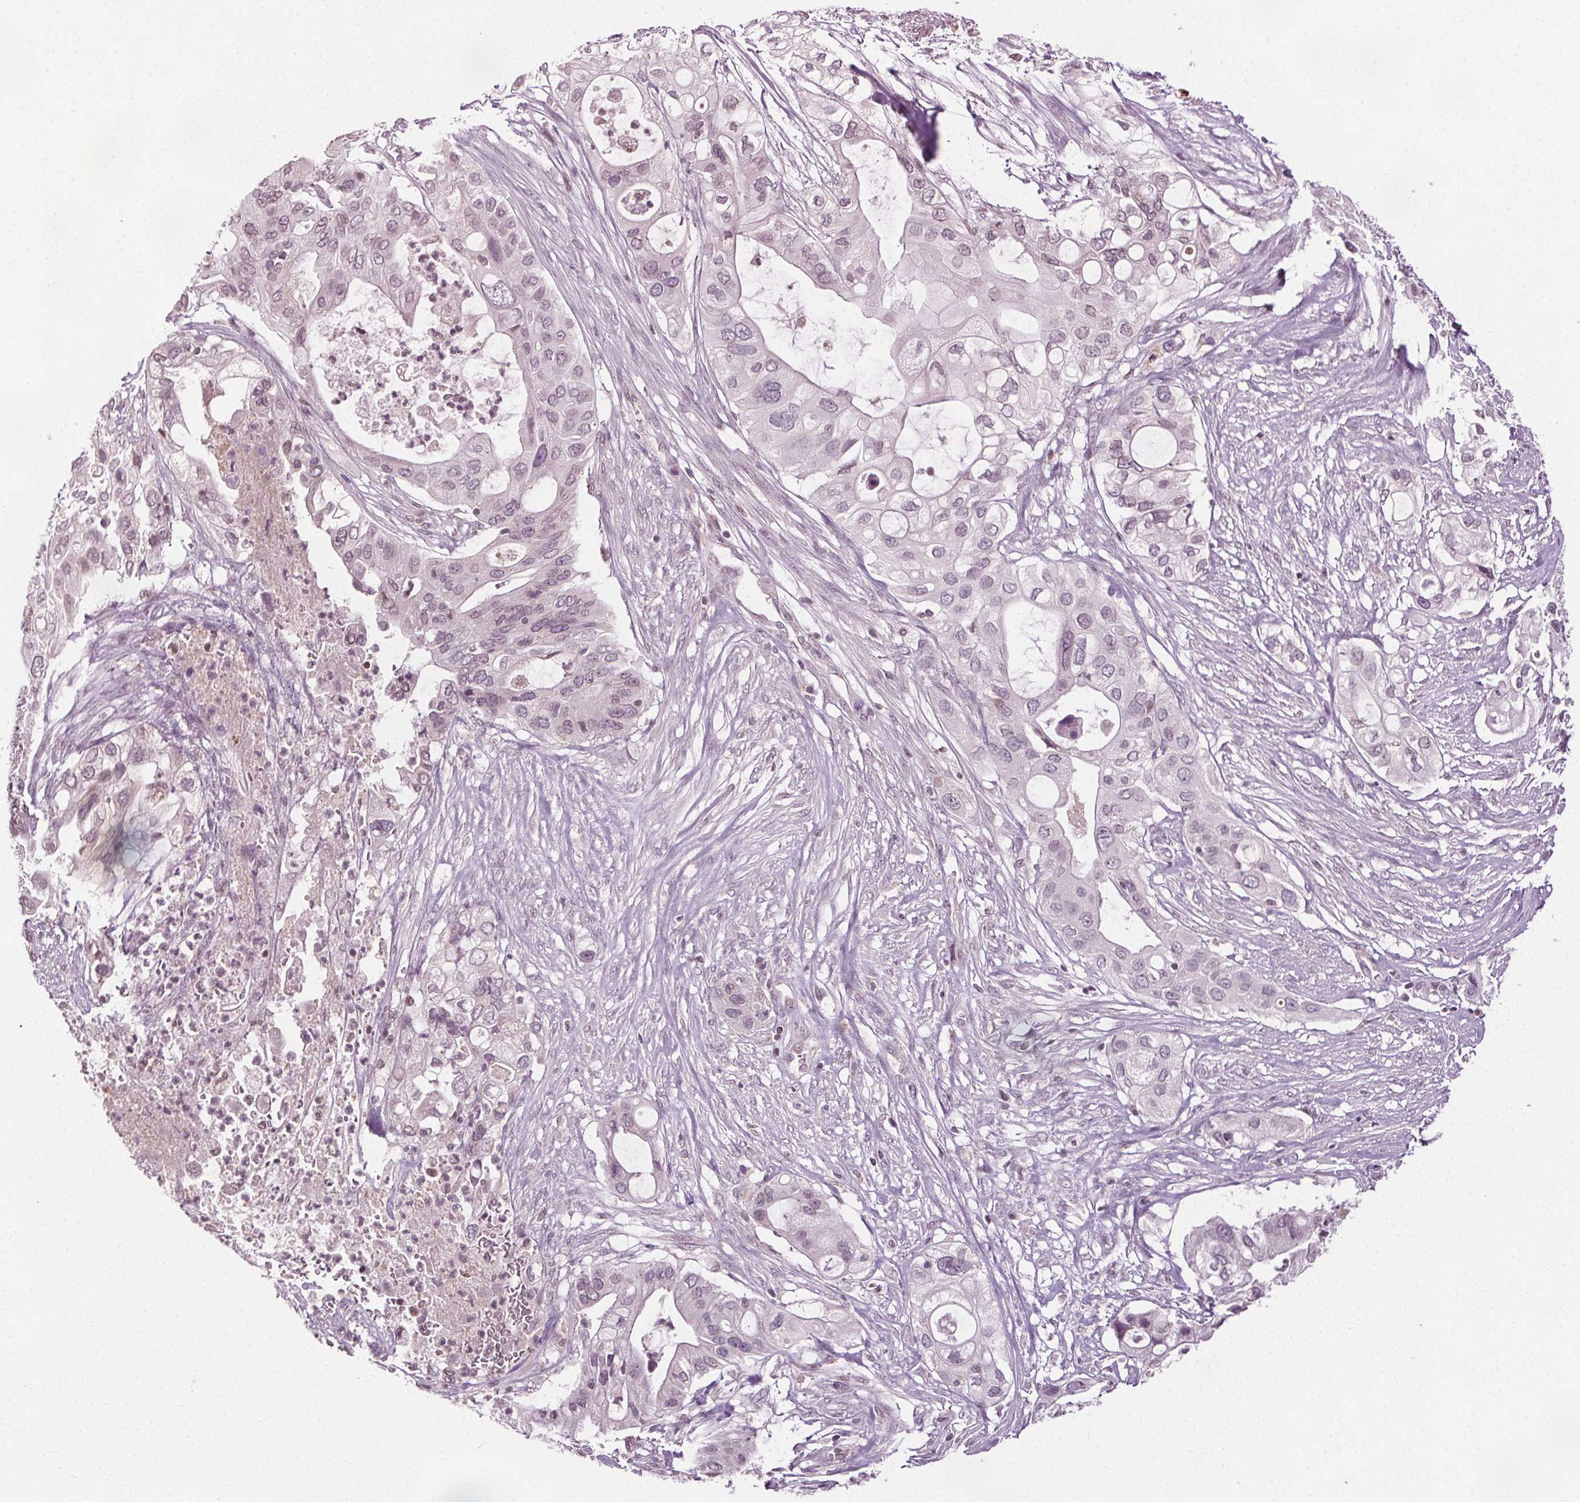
{"staining": {"intensity": "weak", "quantity": "<25%", "location": "nuclear"}, "tissue": "pancreatic cancer", "cell_type": "Tumor cells", "image_type": "cancer", "snomed": [{"axis": "morphology", "description": "Adenocarcinoma, NOS"}, {"axis": "topography", "description": "Pancreas"}], "caption": "Photomicrograph shows no protein staining in tumor cells of pancreatic adenocarcinoma tissue.", "gene": "LFNG", "patient": {"sex": "female", "age": 72}}